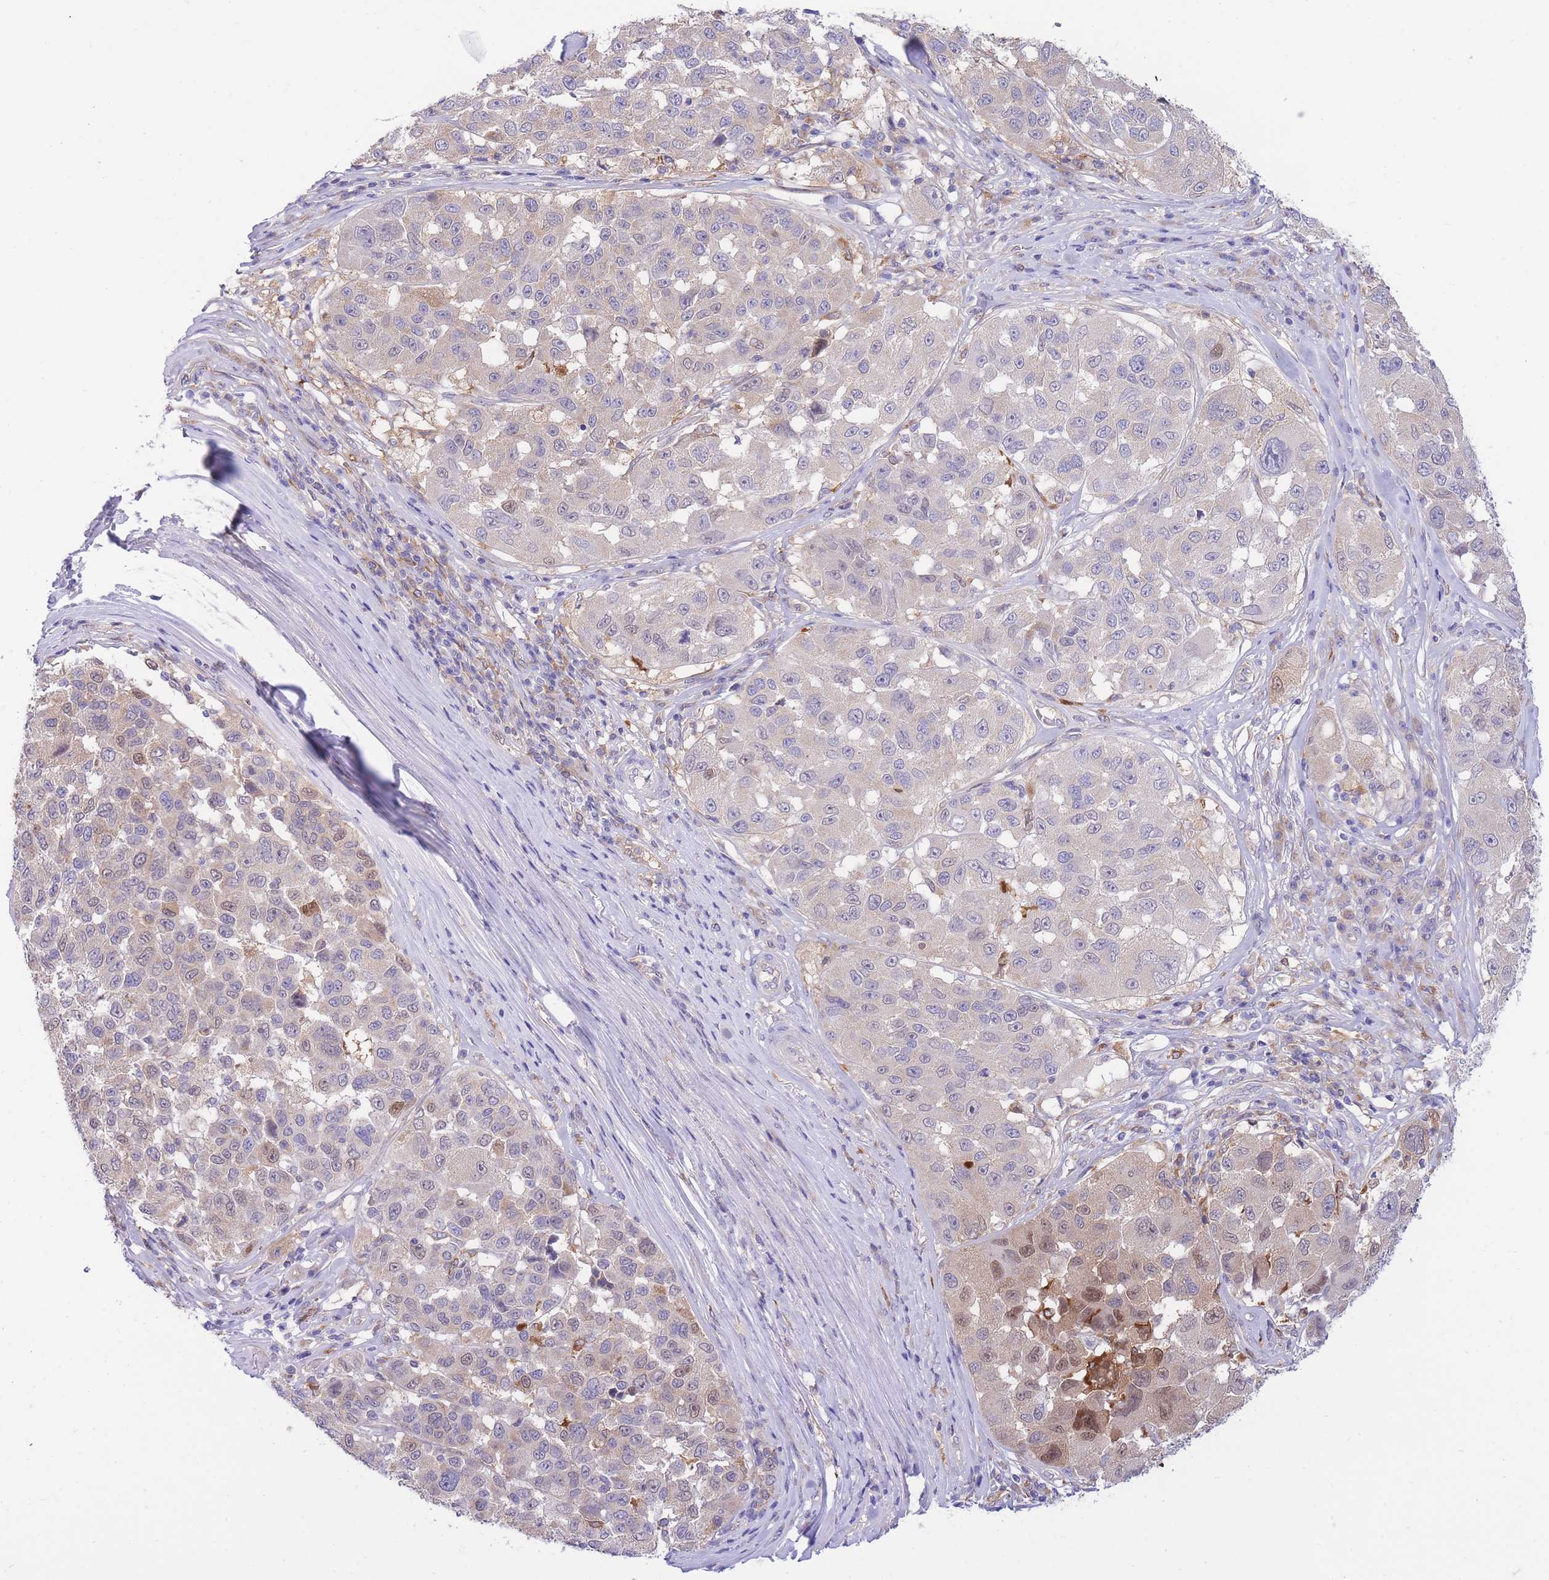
{"staining": {"intensity": "negative", "quantity": "none", "location": "none"}, "tissue": "melanoma", "cell_type": "Tumor cells", "image_type": "cancer", "snomed": [{"axis": "morphology", "description": "Malignant melanoma, NOS"}, {"axis": "topography", "description": "Skin"}], "caption": "The image reveals no staining of tumor cells in malignant melanoma. (Stains: DAB immunohistochemistry (IHC) with hematoxylin counter stain, Microscopy: brightfield microscopy at high magnification).", "gene": "NAMPT", "patient": {"sex": "female", "age": 66}}